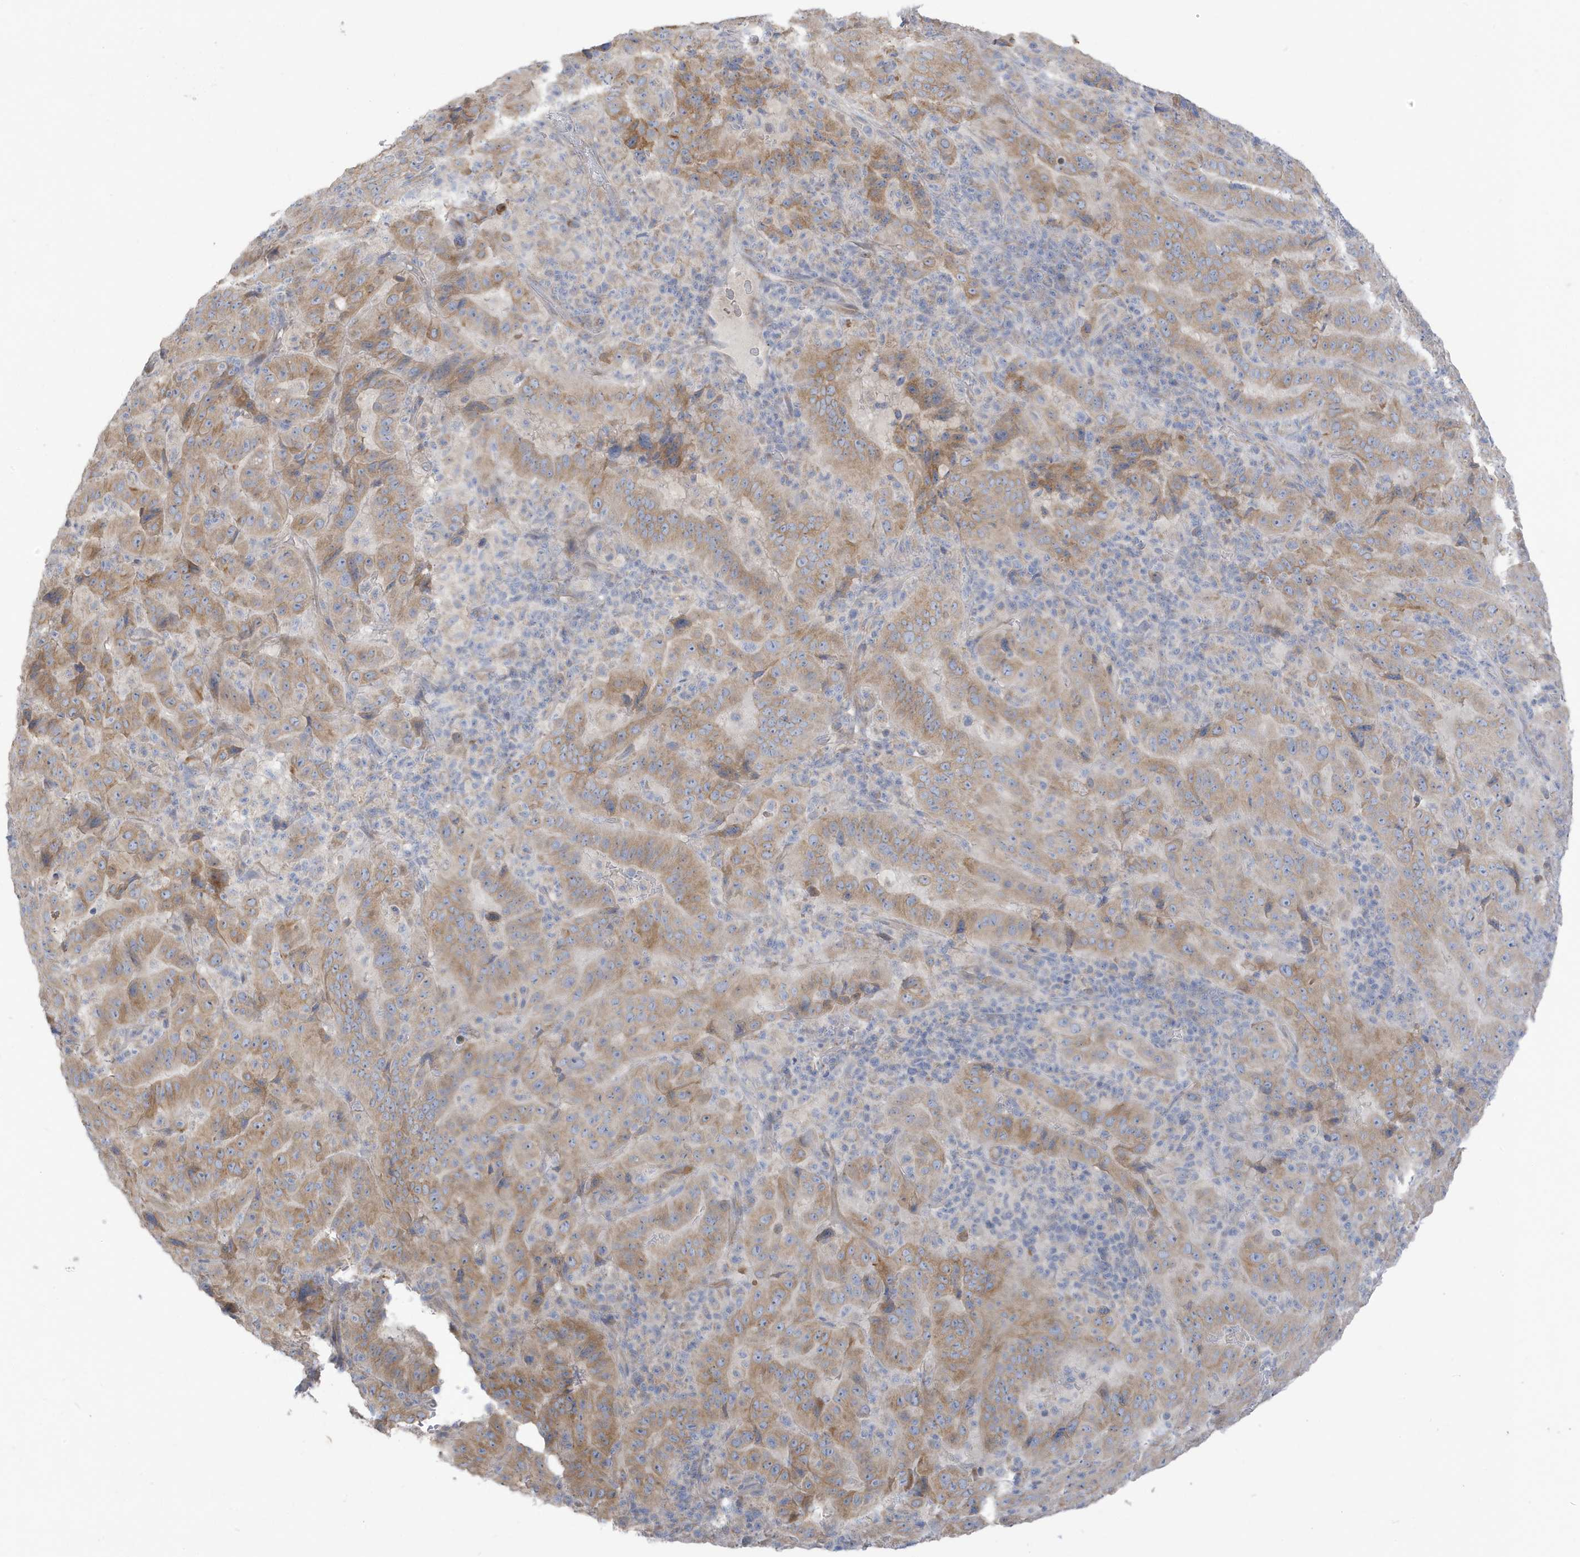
{"staining": {"intensity": "weak", "quantity": ">75%", "location": "cytoplasmic/membranous"}, "tissue": "pancreatic cancer", "cell_type": "Tumor cells", "image_type": "cancer", "snomed": [{"axis": "morphology", "description": "Adenocarcinoma, NOS"}, {"axis": "topography", "description": "Pancreas"}], "caption": "Immunohistochemical staining of pancreatic cancer (adenocarcinoma) demonstrates weak cytoplasmic/membranous protein staining in about >75% of tumor cells.", "gene": "ATP13A5", "patient": {"sex": "male", "age": 63}}